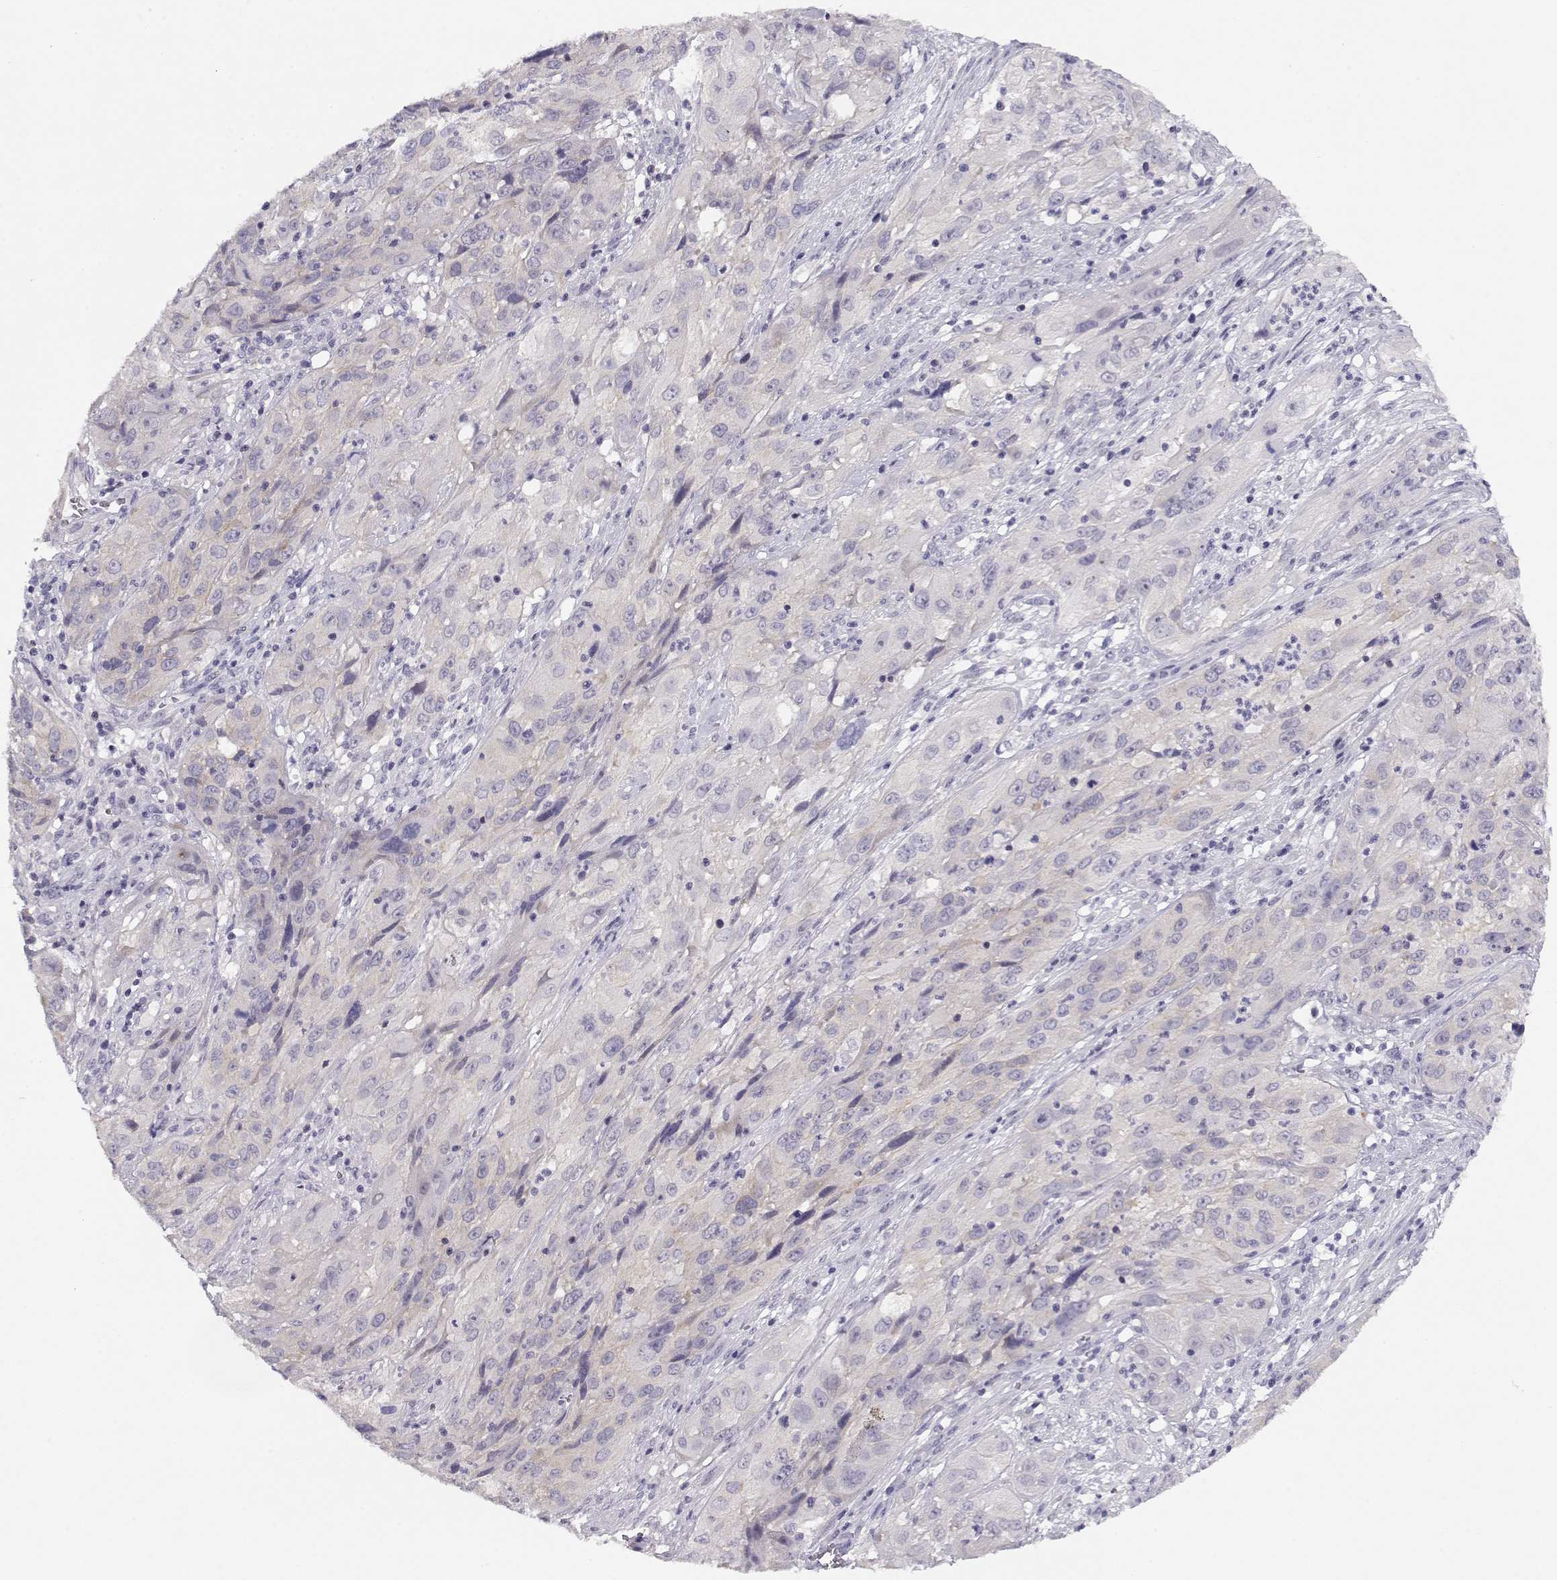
{"staining": {"intensity": "negative", "quantity": "none", "location": "none"}, "tissue": "cervical cancer", "cell_type": "Tumor cells", "image_type": "cancer", "snomed": [{"axis": "morphology", "description": "Squamous cell carcinoma, NOS"}, {"axis": "topography", "description": "Cervix"}], "caption": "Immunohistochemistry photomicrograph of cervical squamous cell carcinoma stained for a protein (brown), which demonstrates no staining in tumor cells. Nuclei are stained in blue.", "gene": "CRX", "patient": {"sex": "female", "age": 32}}